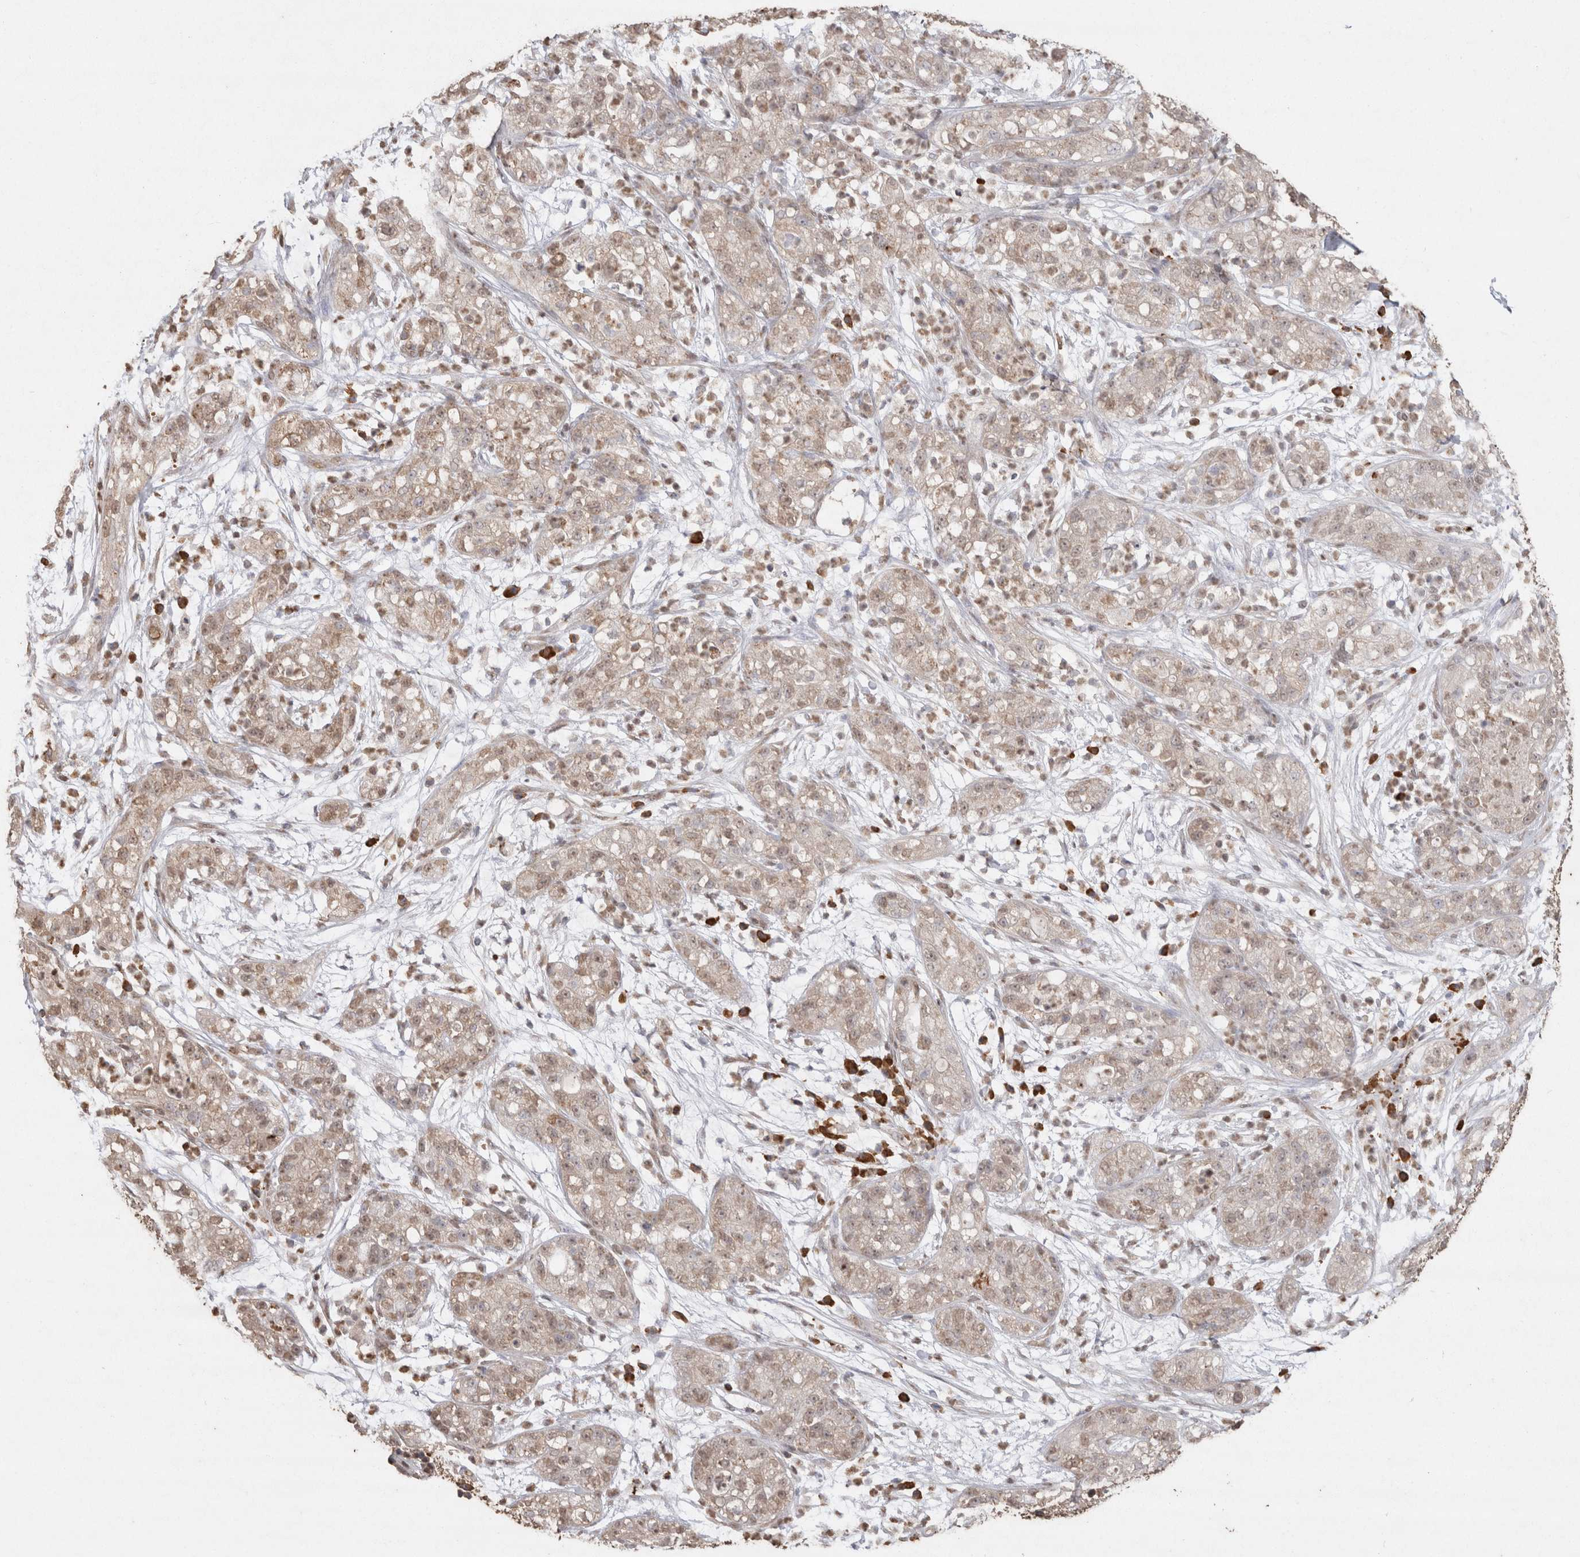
{"staining": {"intensity": "weak", "quantity": ">75%", "location": "cytoplasmic/membranous,nuclear"}, "tissue": "pancreatic cancer", "cell_type": "Tumor cells", "image_type": "cancer", "snomed": [{"axis": "morphology", "description": "Adenocarcinoma, NOS"}, {"axis": "topography", "description": "Pancreas"}], "caption": "Pancreatic adenocarcinoma stained with a brown dye displays weak cytoplasmic/membranous and nuclear positive expression in approximately >75% of tumor cells.", "gene": "CRELD2", "patient": {"sex": "female", "age": 78}}